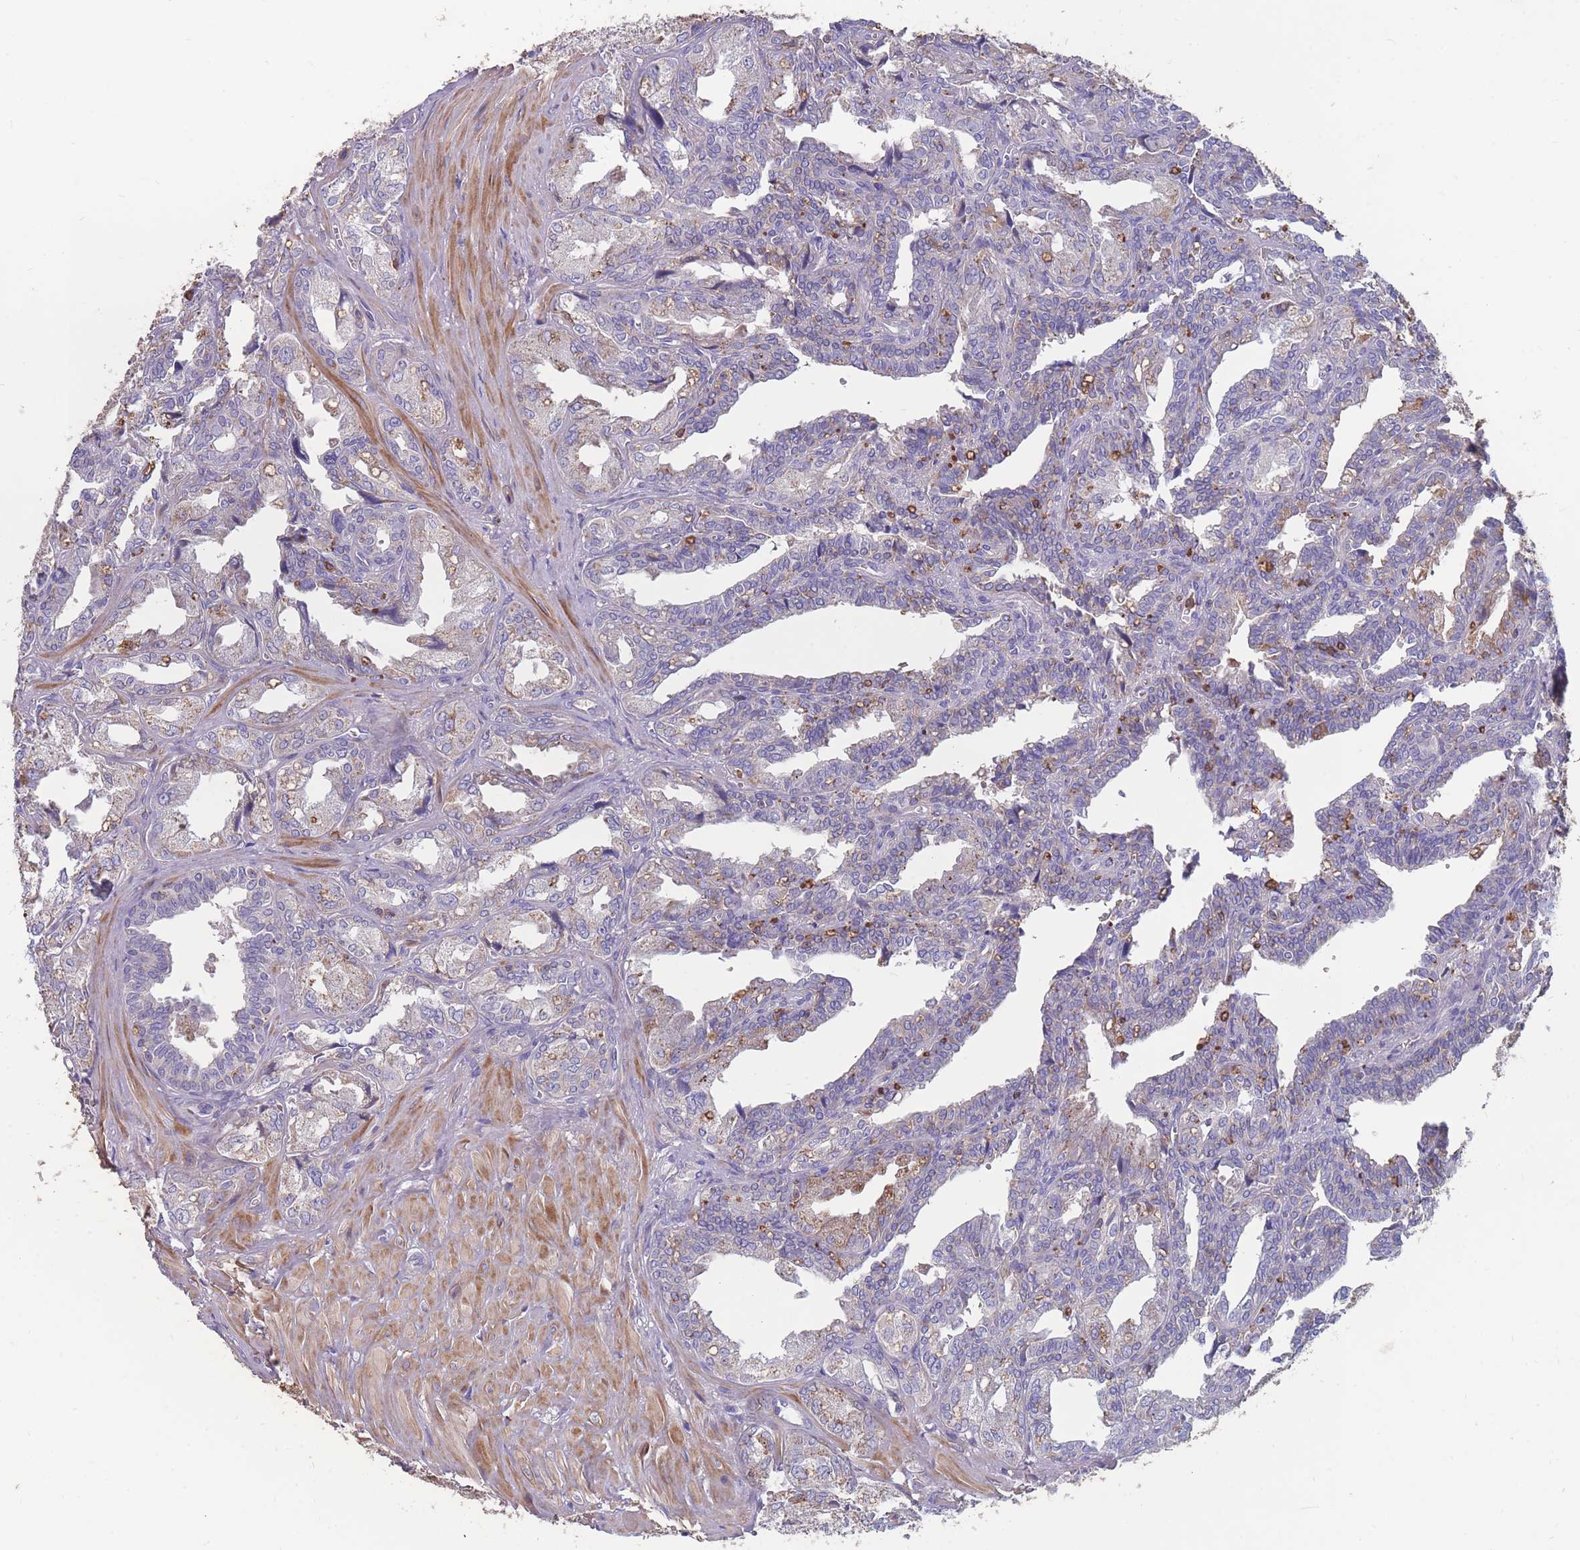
{"staining": {"intensity": "moderate", "quantity": "<25%", "location": "cytoplasmic/membranous"}, "tissue": "seminal vesicle", "cell_type": "Glandular cells", "image_type": "normal", "snomed": [{"axis": "morphology", "description": "Normal tissue, NOS"}, {"axis": "topography", "description": "Seminal veicle"}], "caption": "The photomicrograph displays immunohistochemical staining of normal seminal vesicle. There is moderate cytoplasmic/membranous staining is identified in approximately <25% of glandular cells. (DAB (3,3'-diaminobenzidine) IHC, brown staining for protein, blue staining for nuclei).", "gene": "CD33", "patient": {"sex": "male", "age": 67}}